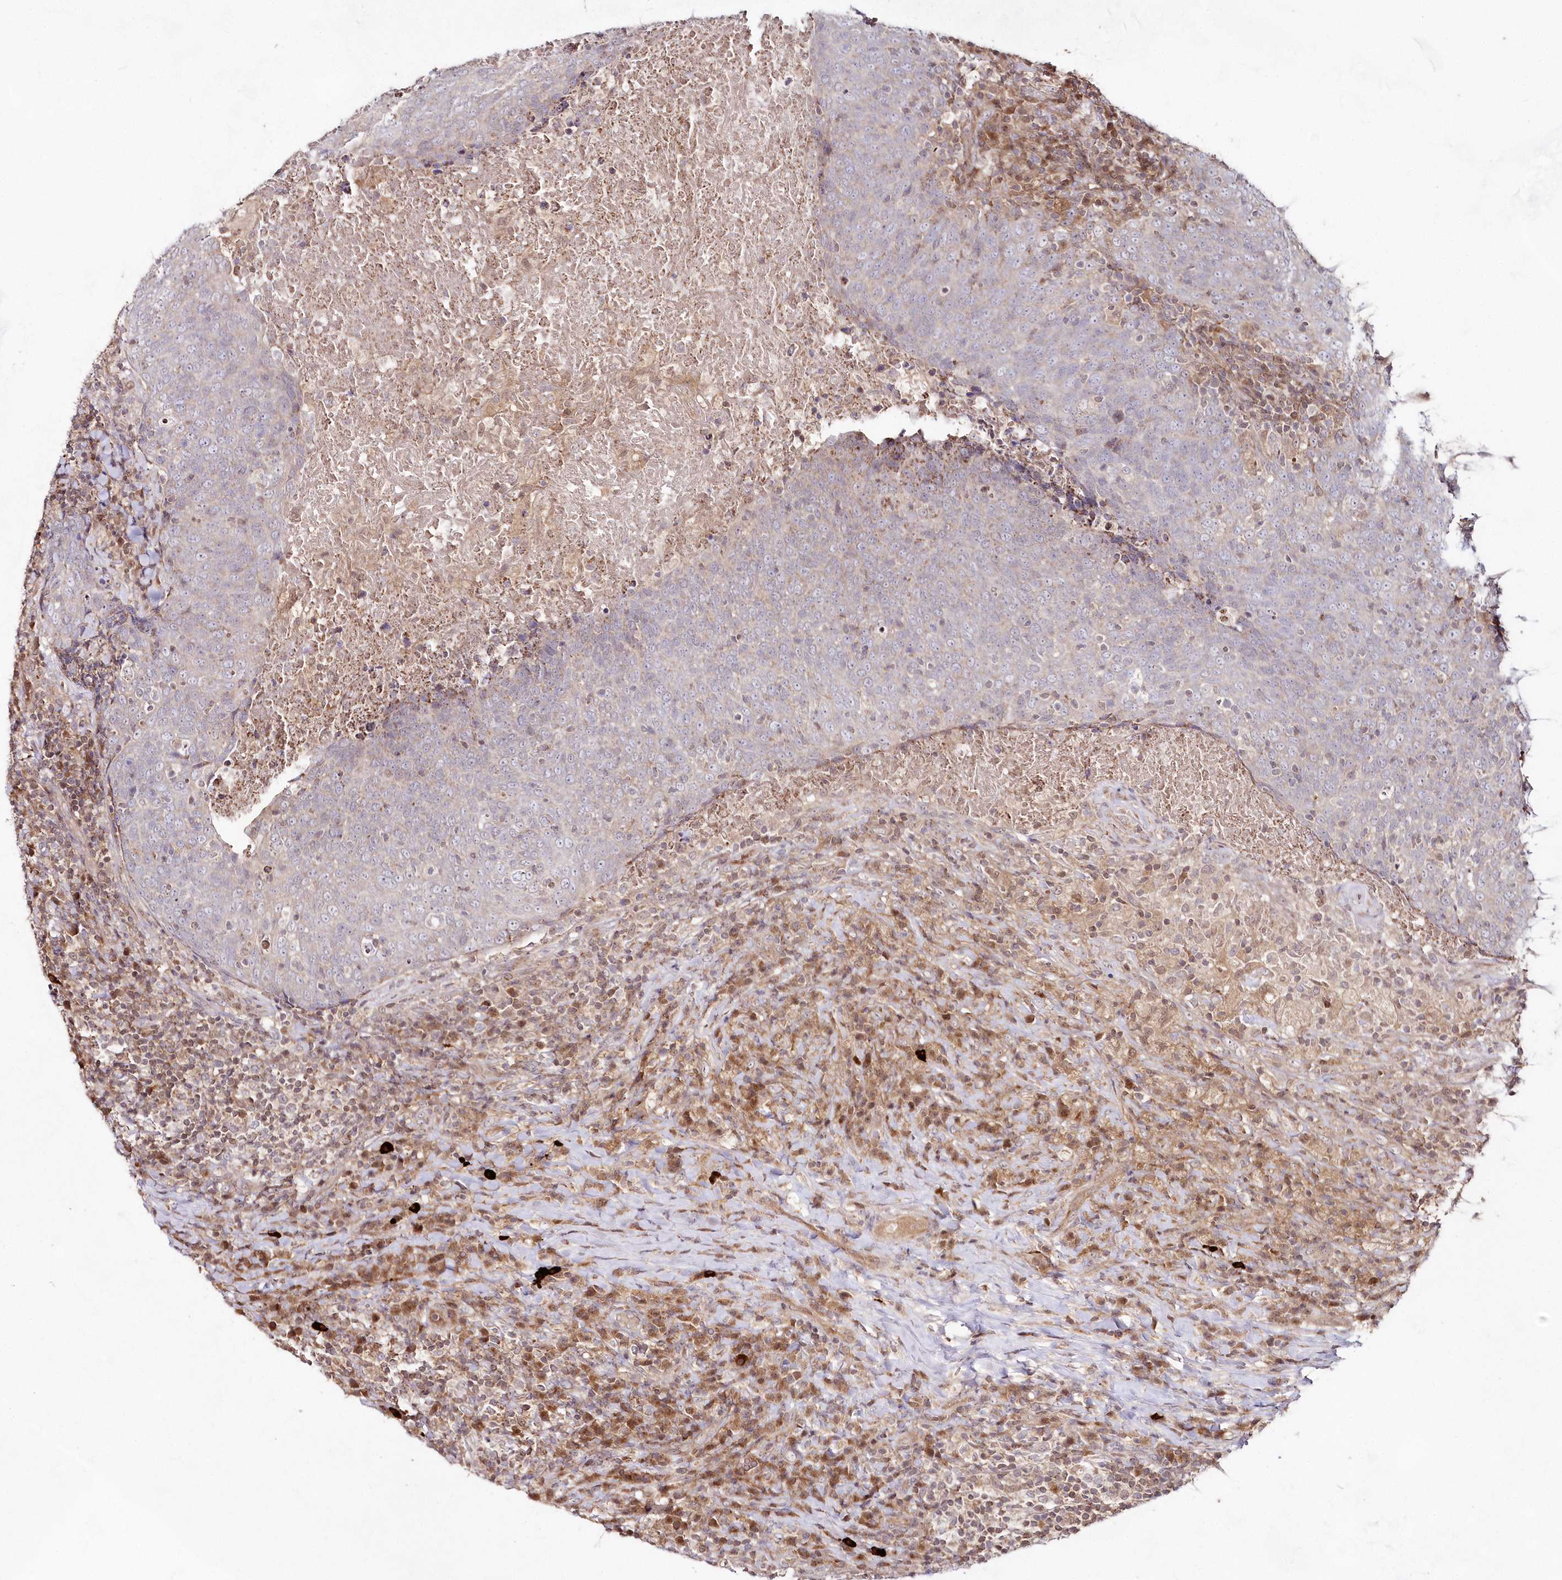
{"staining": {"intensity": "negative", "quantity": "none", "location": "none"}, "tissue": "head and neck cancer", "cell_type": "Tumor cells", "image_type": "cancer", "snomed": [{"axis": "morphology", "description": "Squamous cell carcinoma, NOS"}, {"axis": "morphology", "description": "Squamous cell carcinoma, metastatic, NOS"}, {"axis": "topography", "description": "Lymph node"}, {"axis": "topography", "description": "Head-Neck"}], "caption": "Metastatic squamous cell carcinoma (head and neck) stained for a protein using immunohistochemistry reveals no expression tumor cells.", "gene": "IMPA1", "patient": {"sex": "male", "age": 62}}